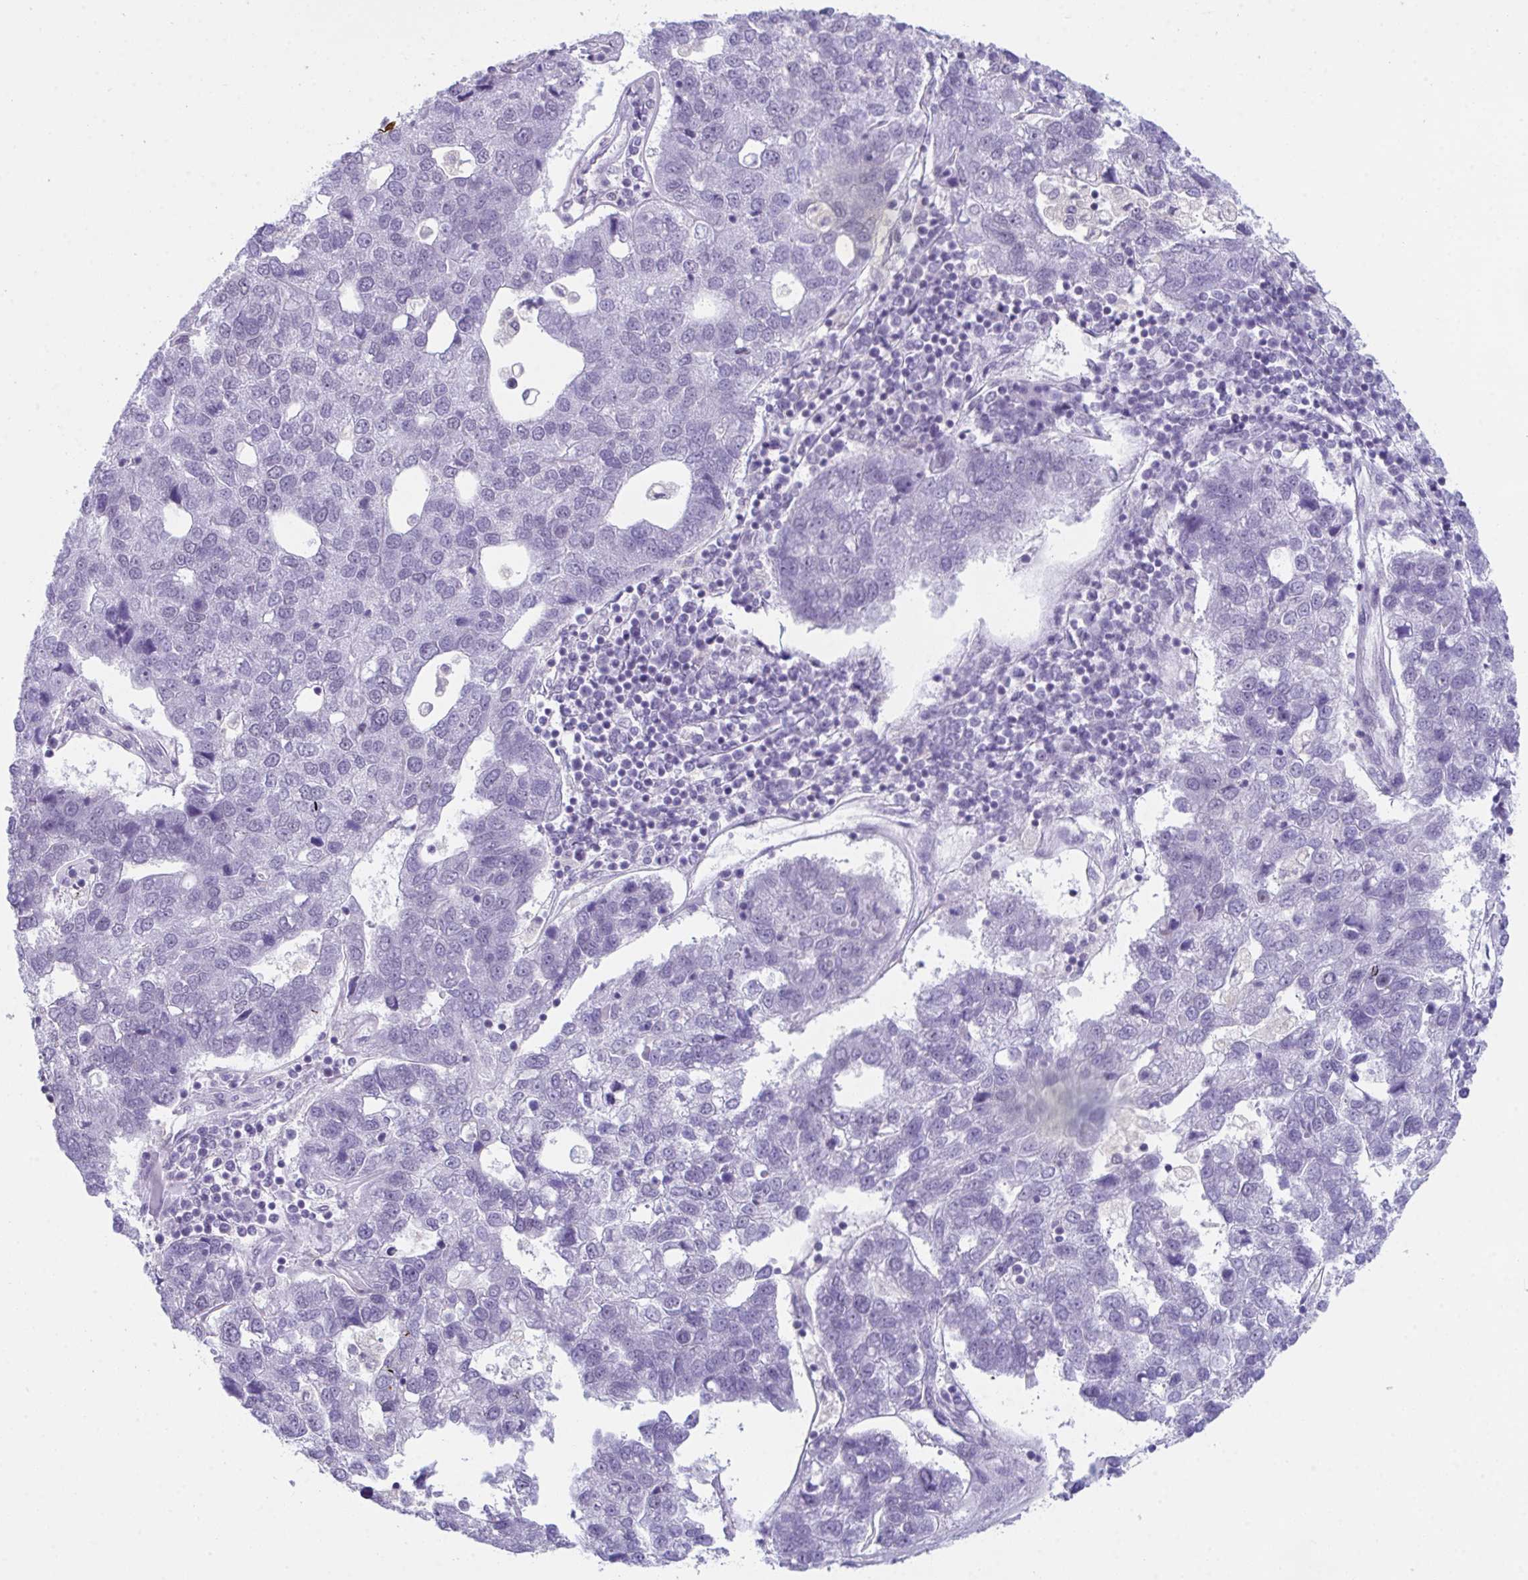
{"staining": {"intensity": "negative", "quantity": "none", "location": "none"}, "tissue": "pancreatic cancer", "cell_type": "Tumor cells", "image_type": "cancer", "snomed": [{"axis": "morphology", "description": "Adenocarcinoma, NOS"}, {"axis": "topography", "description": "Pancreas"}], "caption": "There is no significant staining in tumor cells of pancreatic cancer (adenocarcinoma).", "gene": "ATP6V0D2", "patient": {"sex": "female", "age": 61}}